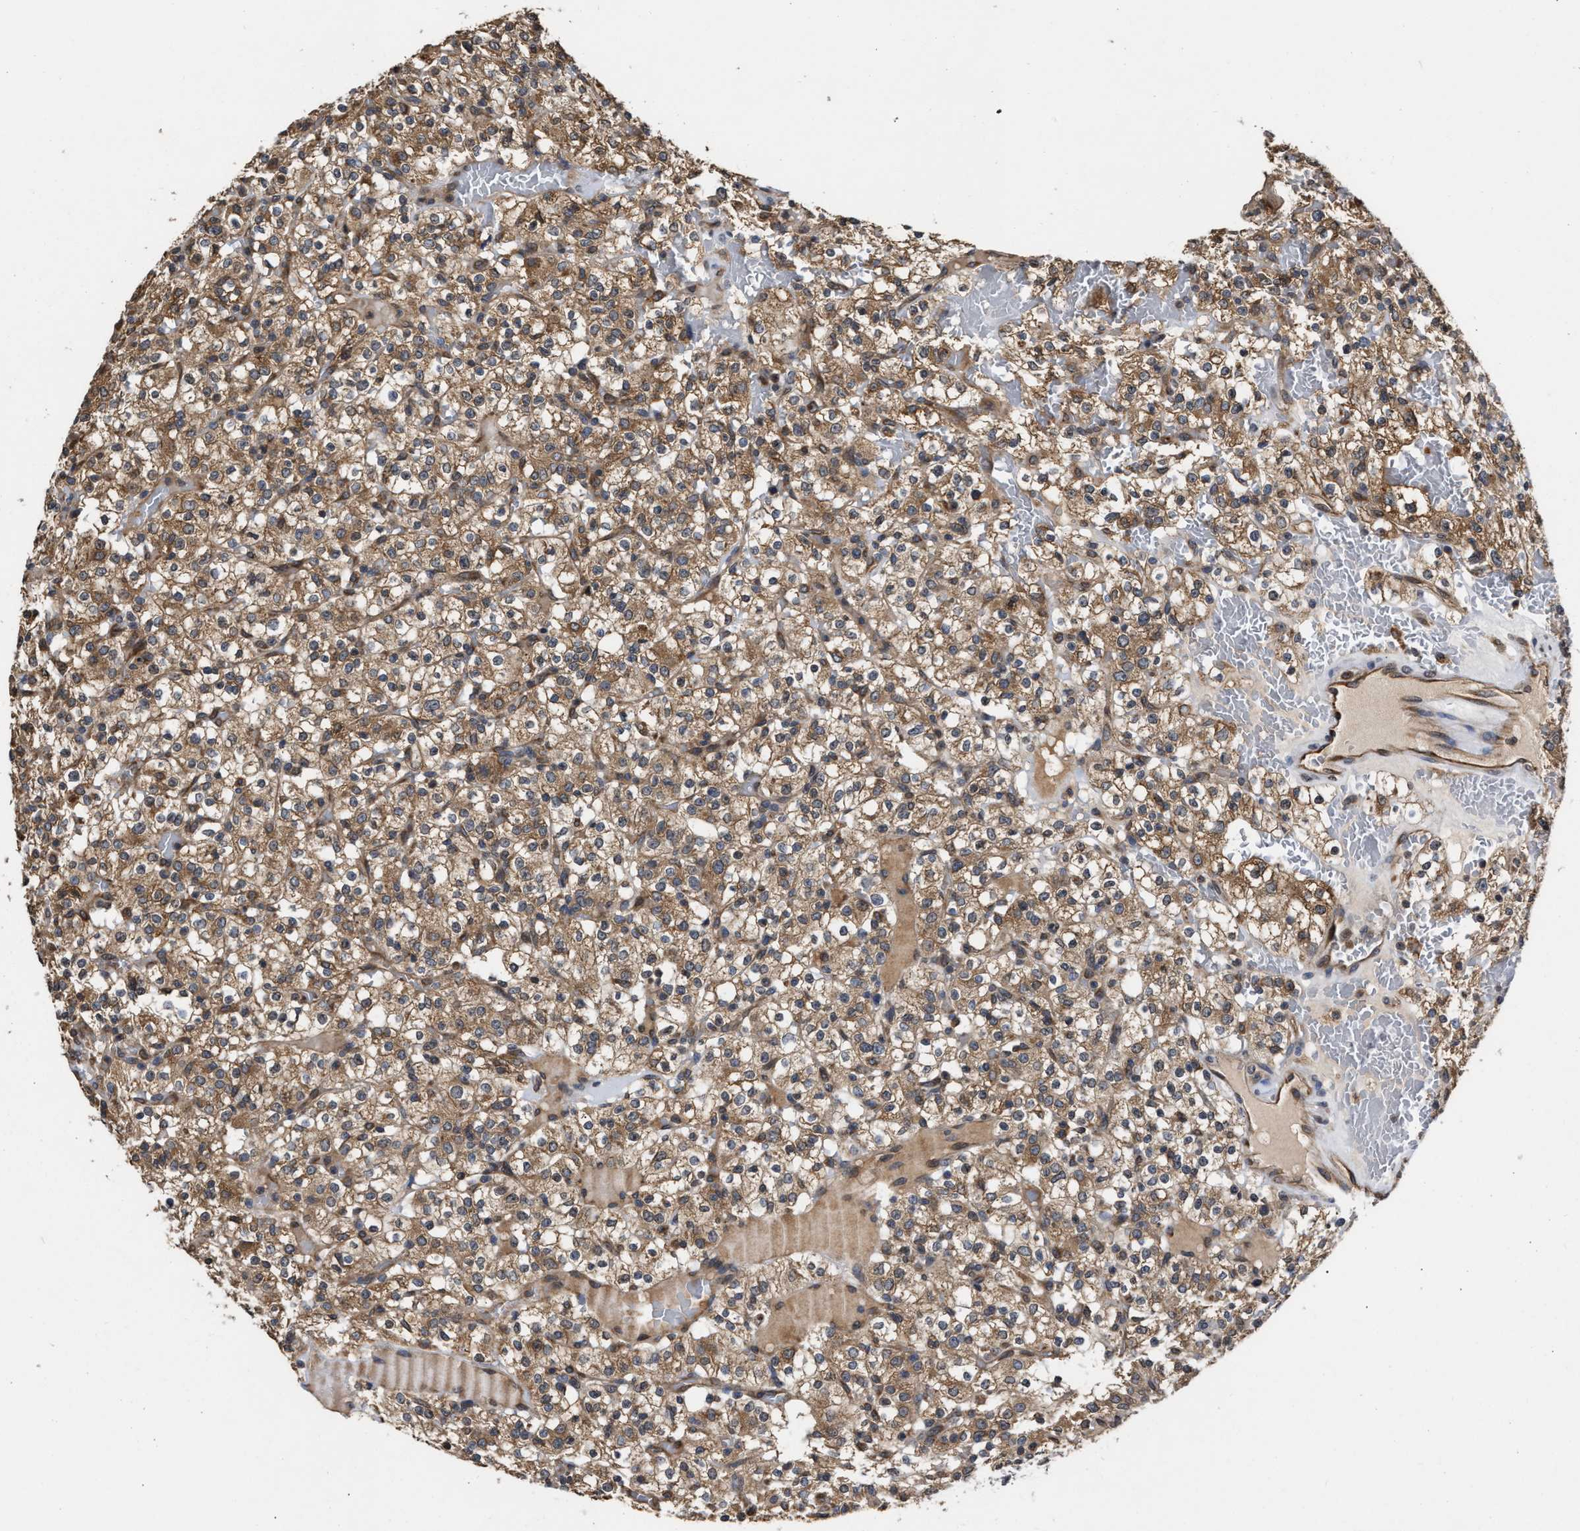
{"staining": {"intensity": "moderate", "quantity": ">75%", "location": "cytoplasmic/membranous"}, "tissue": "renal cancer", "cell_type": "Tumor cells", "image_type": "cancer", "snomed": [{"axis": "morphology", "description": "Normal tissue, NOS"}, {"axis": "morphology", "description": "Adenocarcinoma, NOS"}, {"axis": "topography", "description": "Kidney"}], "caption": "Protein expression analysis of renal cancer (adenocarcinoma) displays moderate cytoplasmic/membranous staining in about >75% of tumor cells. Immunohistochemistry stains the protein of interest in brown and the nuclei are stained blue.", "gene": "SAR1A", "patient": {"sex": "female", "age": 72}}